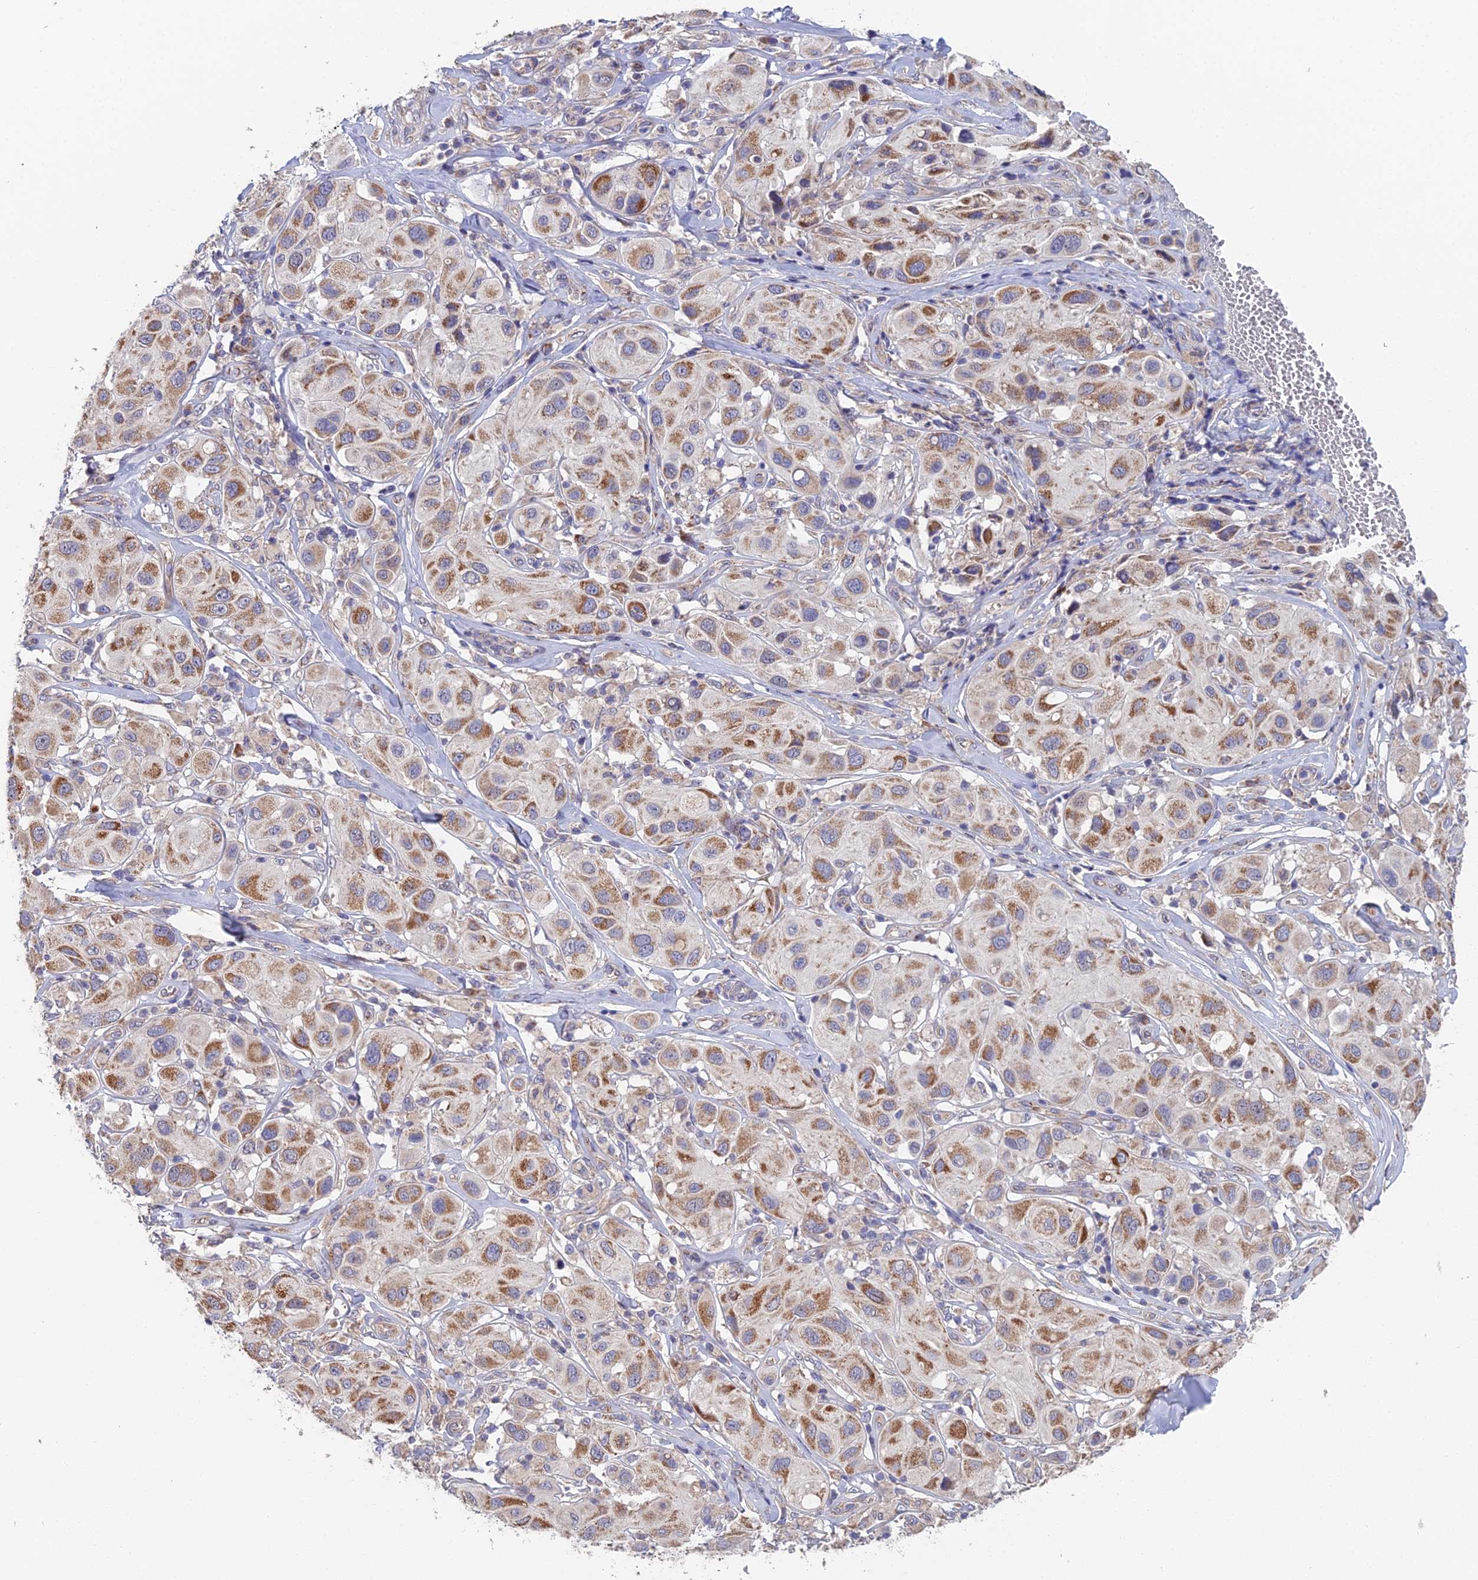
{"staining": {"intensity": "moderate", "quantity": ">75%", "location": "cytoplasmic/membranous"}, "tissue": "melanoma", "cell_type": "Tumor cells", "image_type": "cancer", "snomed": [{"axis": "morphology", "description": "Malignant melanoma, Metastatic site"}, {"axis": "topography", "description": "Skin"}], "caption": "This histopathology image shows immunohistochemistry (IHC) staining of human melanoma, with medium moderate cytoplasmic/membranous positivity in about >75% of tumor cells.", "gene": "ECSIT", "patient": {"sex": "male", "age": 41}}